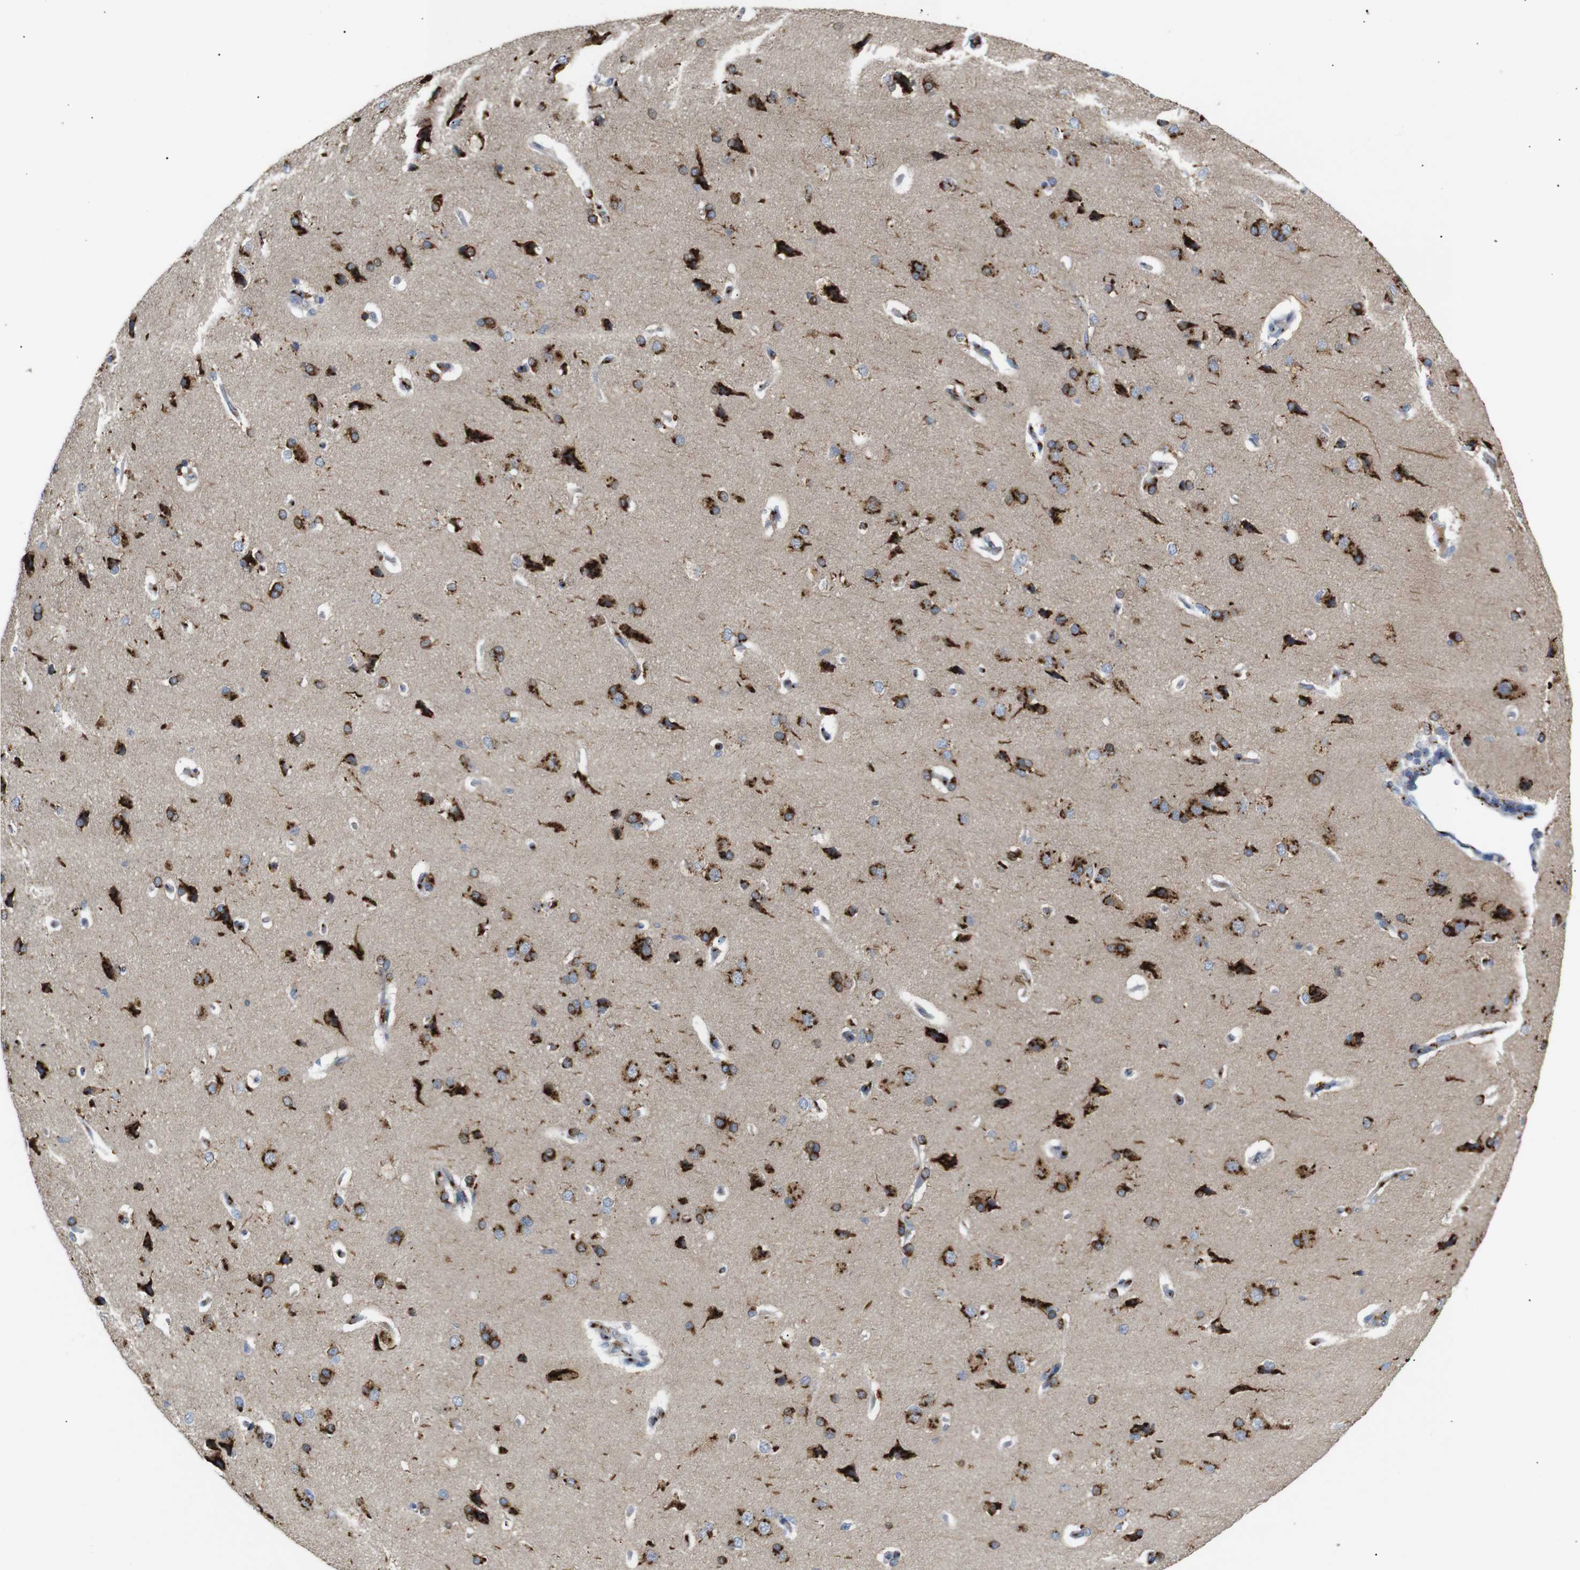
{"staining": {"intensity": "moderate", "quantity": "25%-75%", "location": "cytoplasmic/membranous"}, "tissue": "cerebral cortex", "cell_type": "Endothelial cells", "image_type": "normal", "snomed": [{"axis": "morphology", "description": "Normal tissue, NOS"}, {"axis": "topography", "description": "Cerebral cortex"}], "caption": "Benign cerebral cortex reveals moderate cytoplasmic/membranous staining in about 25%-75% of endothelial cells.", "gene": "TGOLN2", "patient": {"sex": "male", "age": 62}}